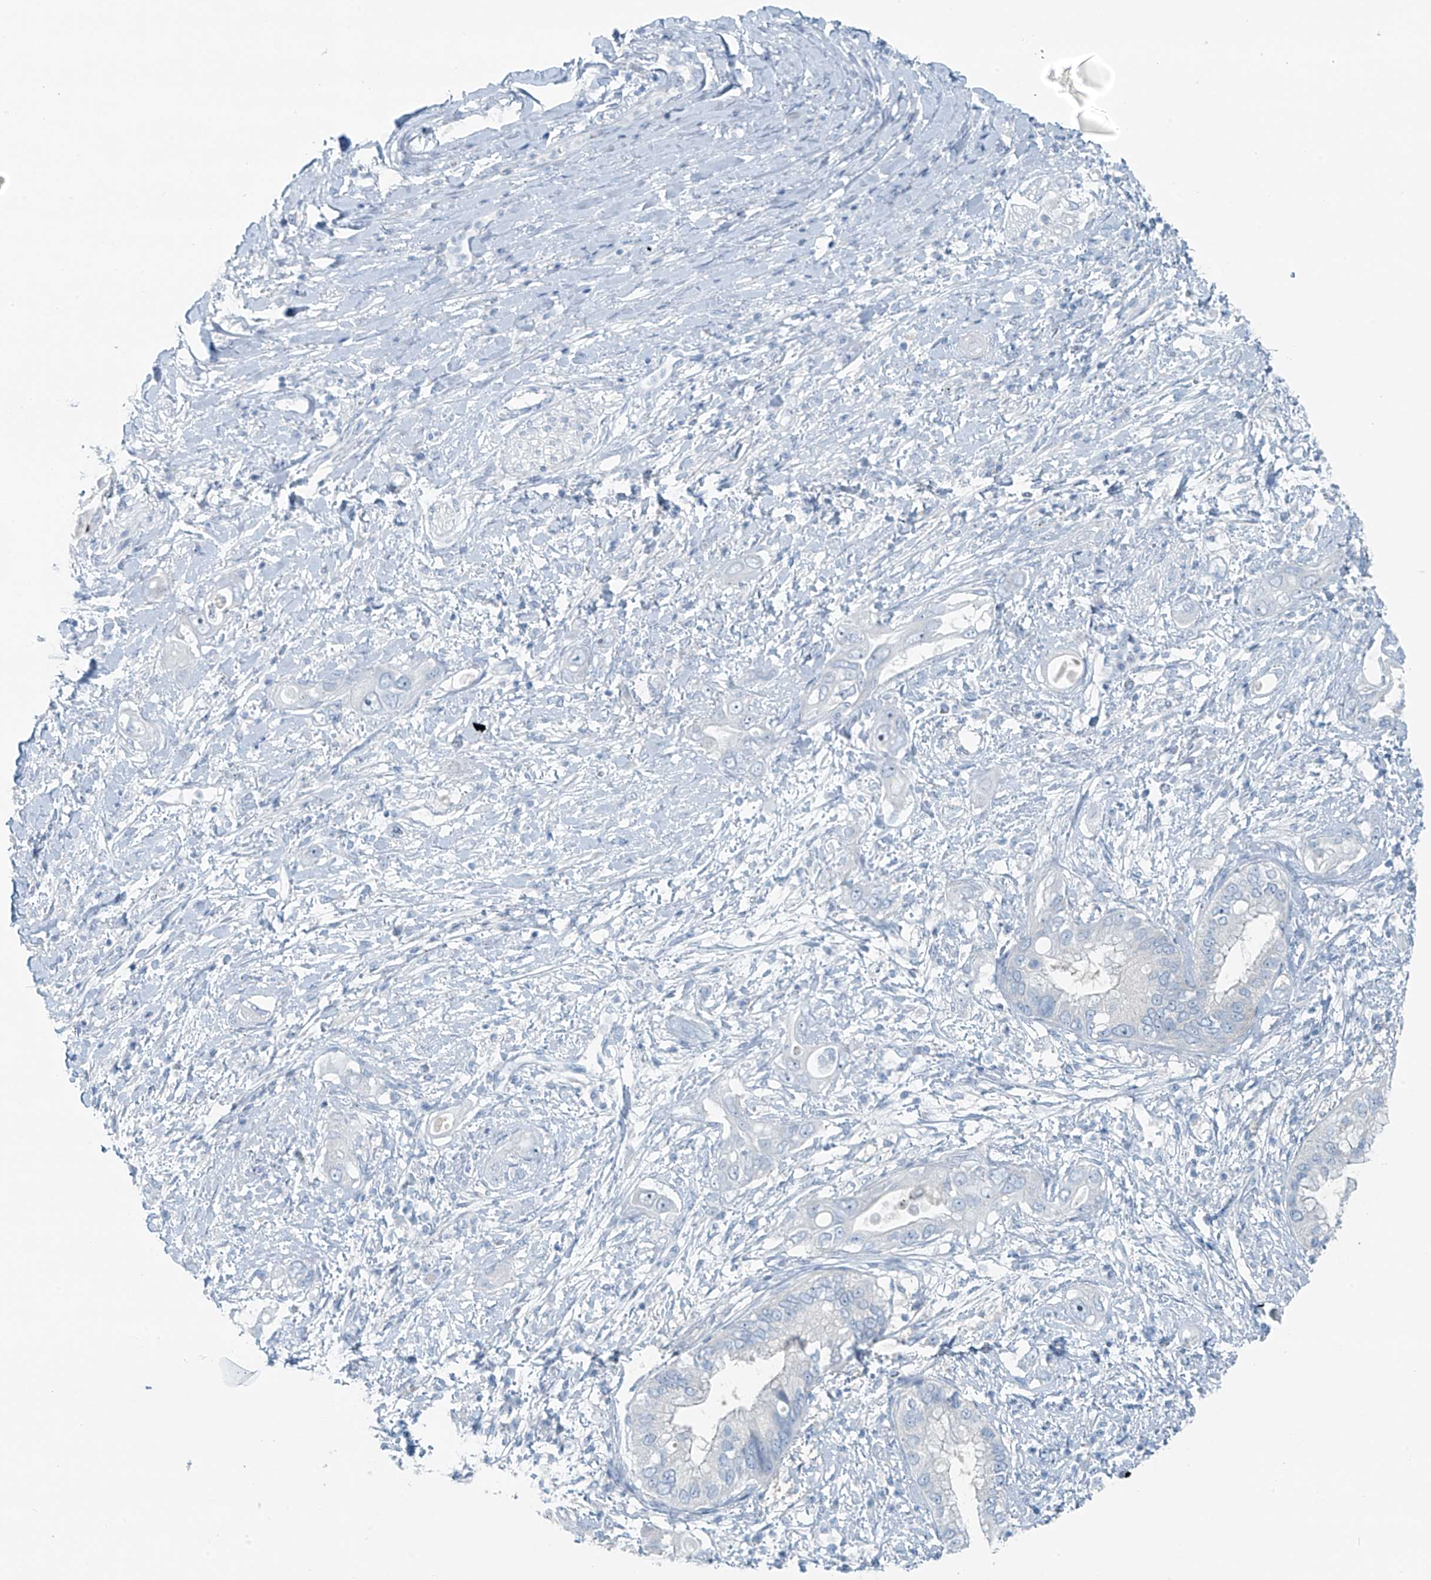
{"staining": {"intensity": "negative", "quantity": "none", "location": "none"}, "tissue": "pancreatic cancer", "cell_type": "Tumor cells", "image_type": "cancer", "snomed": [{"axis": "morphology", "description": "Inflammation, NOS"}, {"axis": "morphology", "description": "Adenocarcinoma, NOS"}, {"axis": "topography", "description": "Pancreas"}], "caption": "Image shows no protein staining in tumor cells of pancreatic cancer (adenocarcinoma) tissue. The staining is performed using DAB brown chromogen with nuclei counter-stained in using hematoxylin.", "gene": "SLC25A43", "patient": {"sex": "female", "age": 56}}